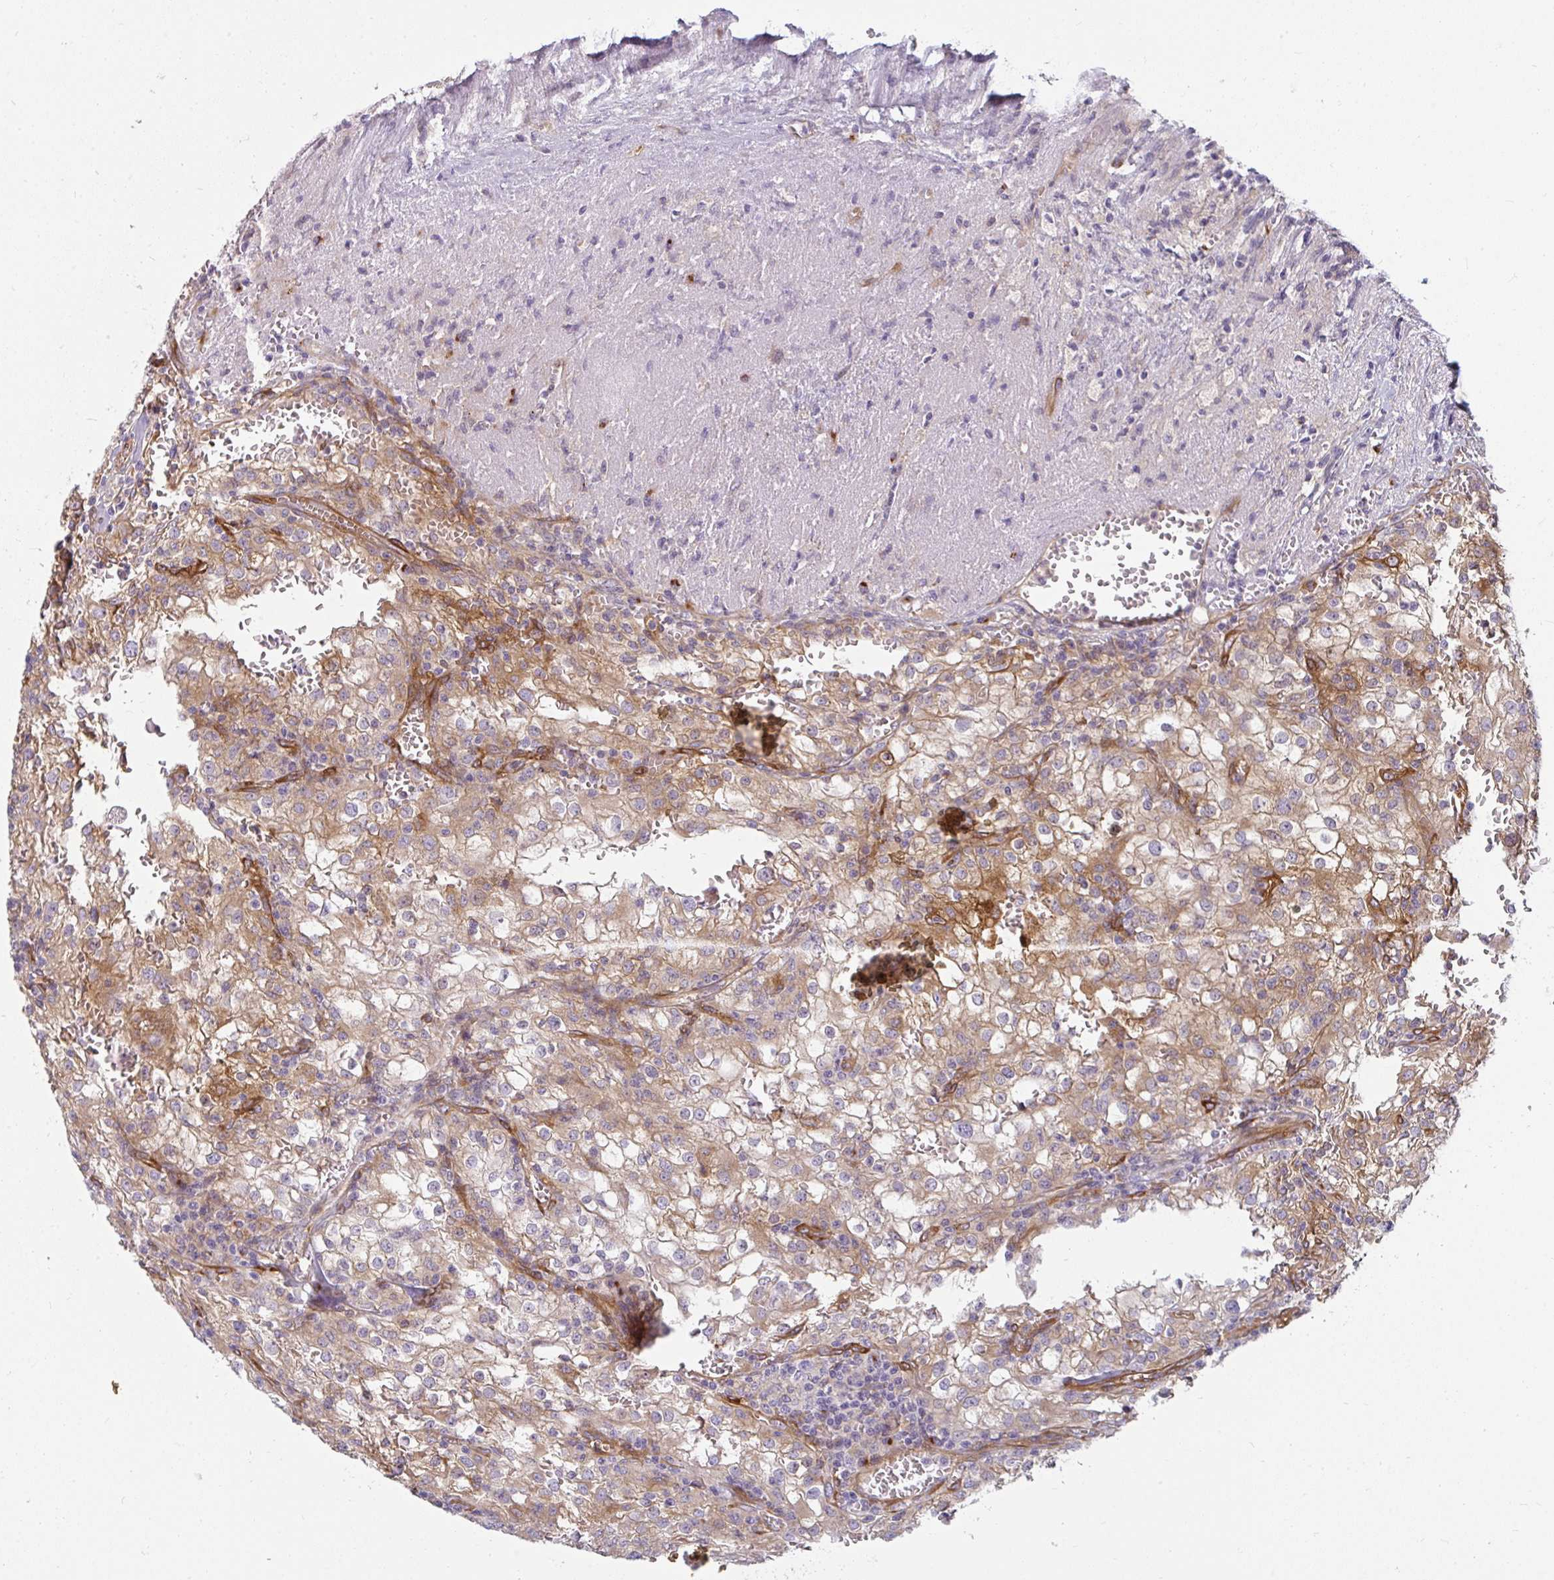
{"staining": {"intensity": "moderate", "quantity": "<25%", "location": "cytoplasmic/membranous"}, "tissue": "renal cancer", "cell_type": "Tumor cells", "image_type": "cancer", "snomed": [{"axis": "morphology", "description": "Adenocarcinoma, NOS"}, {"axis": "topography", "description": "Kidney"}], "caption": "IHC (DAB) staining of renal cancer displays moderate cytoplasmic/membranous protein expression in about <25% of tumor cells.", "gene": "IFIT3", "patient": {"sex": "female", "age": 74}}